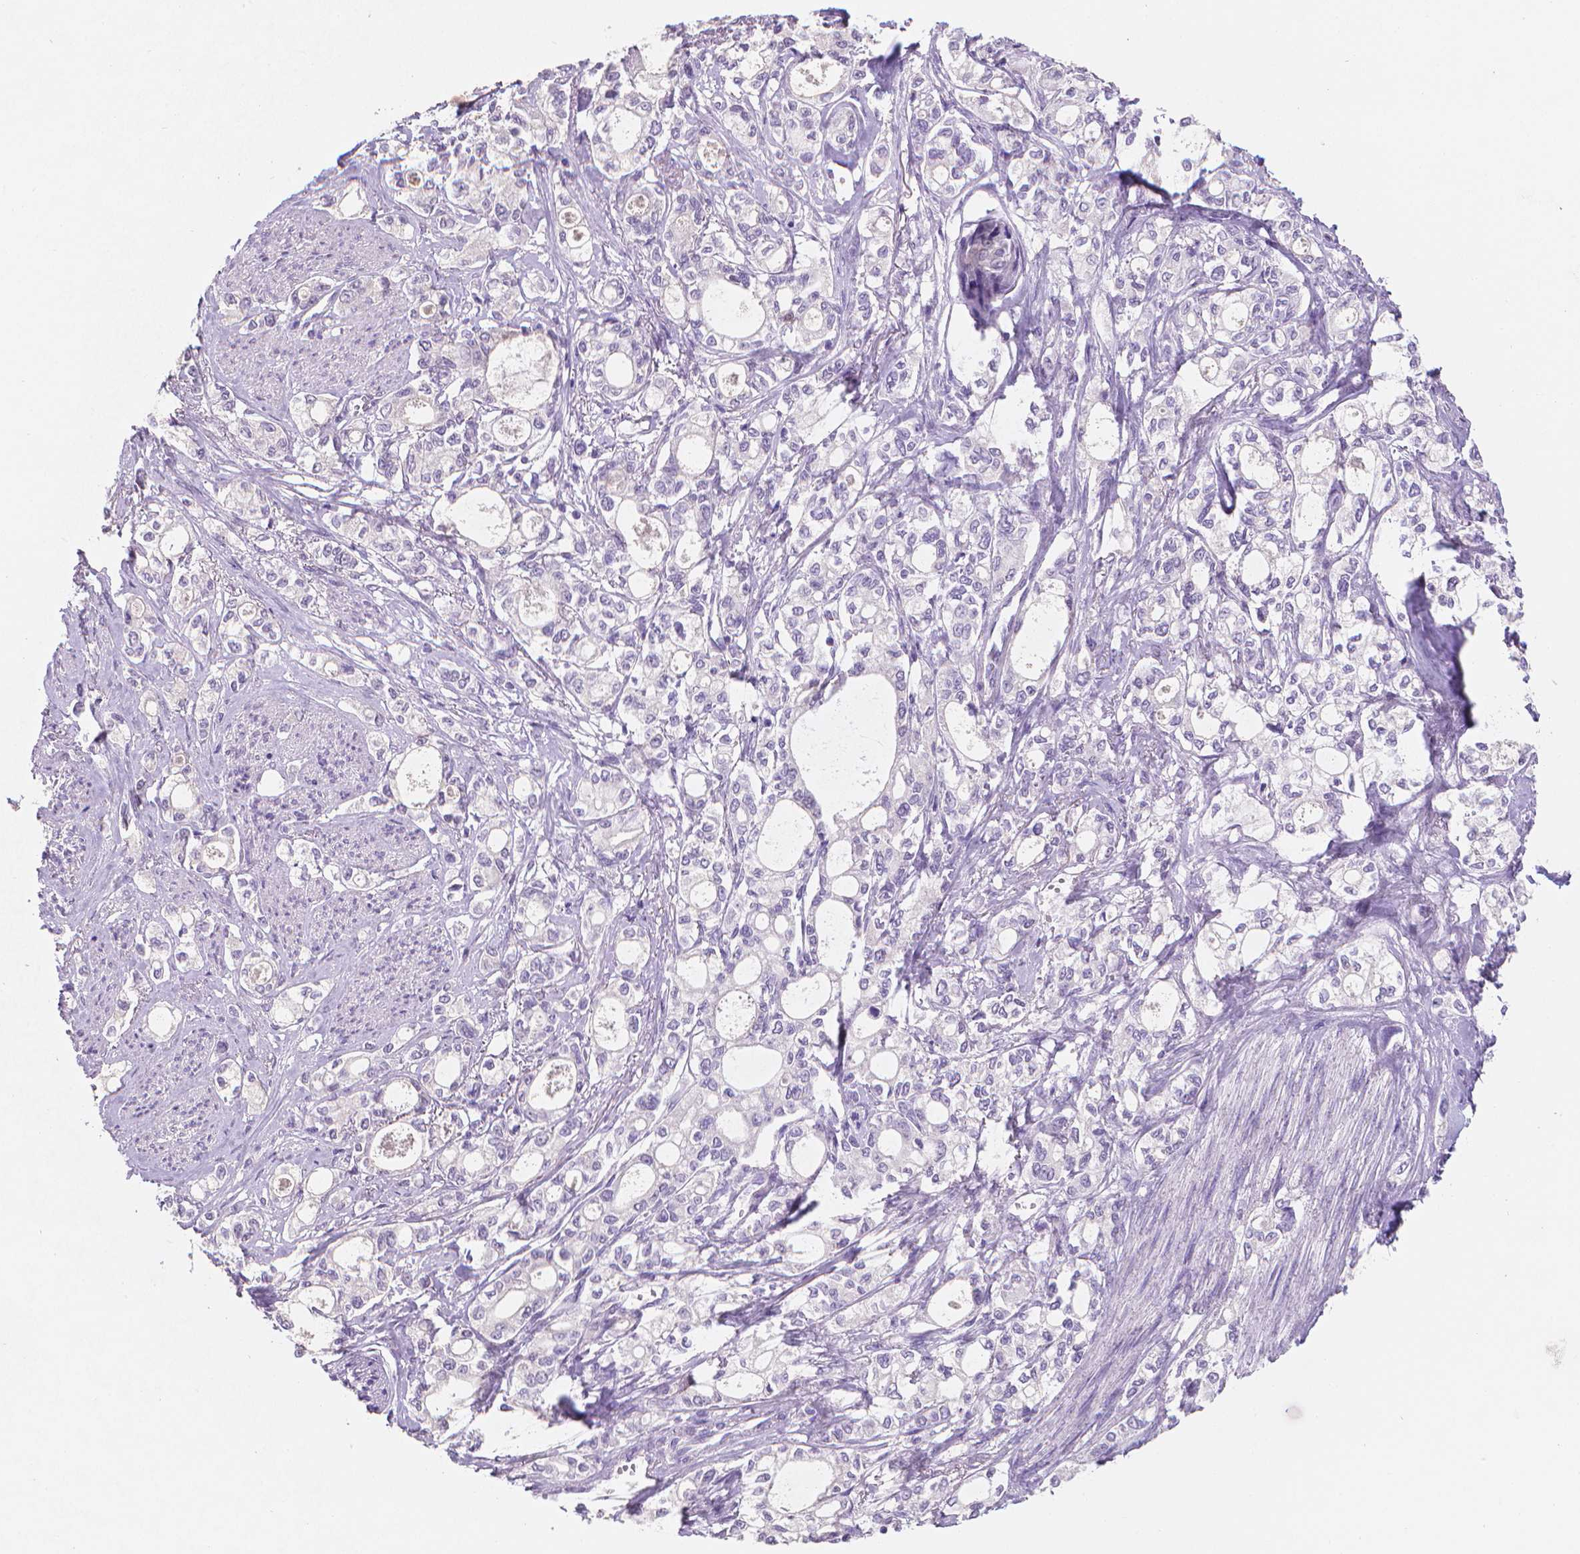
{"staining": {"intensity": "negative", "quantity": "none", "location": "none"}, "tissue": "stomach cancer", "cell_type": "Tumor cells", "image_type": "cancer", "snomed": [{"axis": "morphology", "description": "Adenocarcinoma, NOS"}, {"axis": "topography", "description": "Stomach"}], "caption": "This is a micrograph of IHC staining of adenocarcinoma (stomach), which shows no staining in tumor cells.", "gene": "TNNI2", "patient": {"sex": "male", "age": 63}}